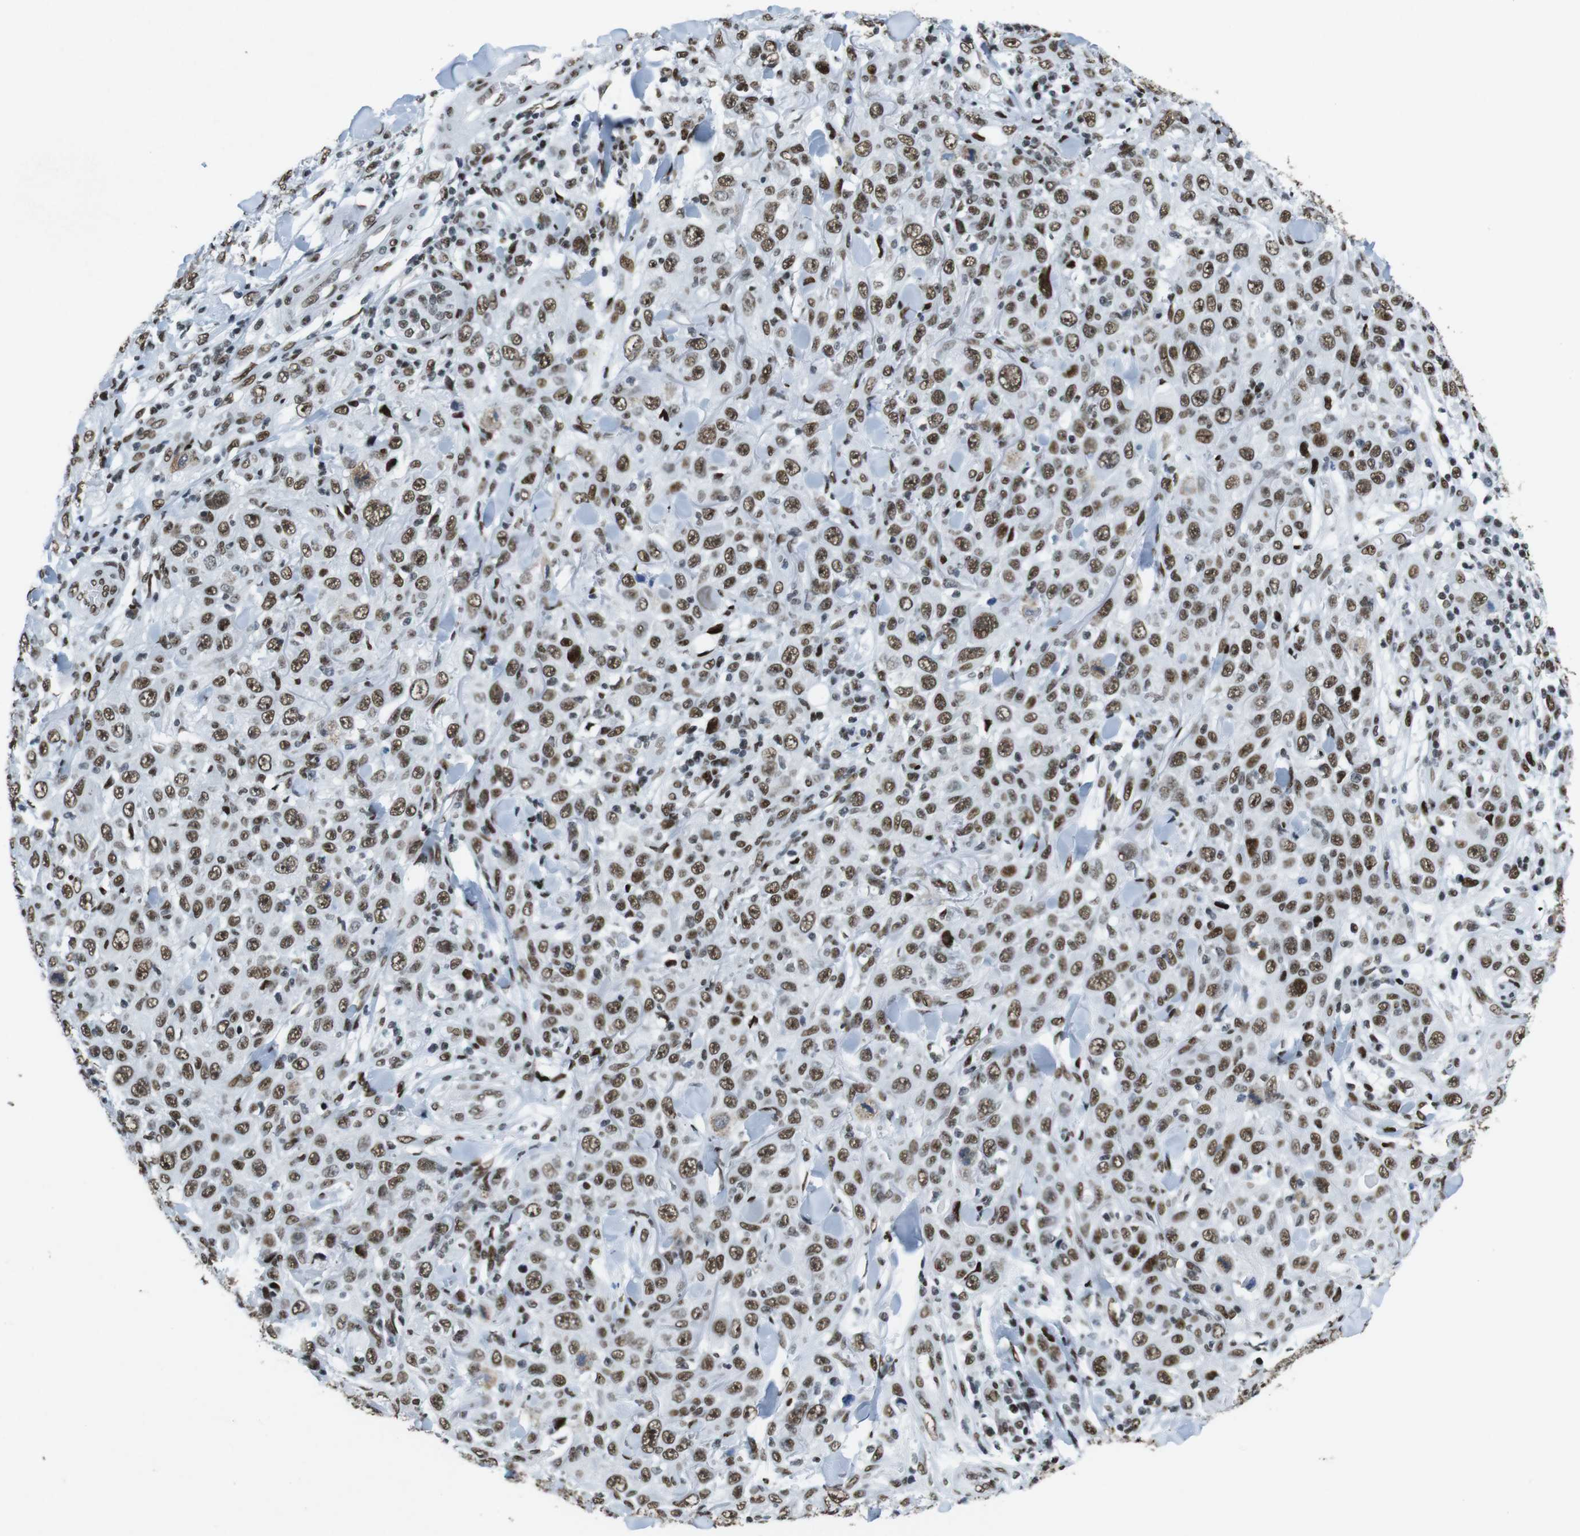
{"staining": {"intensity": "moderate", "quantity": ">75%", "location": "nuclear"}, "tissue": "skin cancer", "cell_type": "Tumor cells", "image_type": "cancer", "snomed": [{"axis": "morphology", "description": "Squamous cell carcinoma, NOS"}, {"axis": "topography", "description": "Skin"}], "caption": "This histopathology image demonstrates IHC staining of human skin squamous cell carcinoma, with medium moderate nuclear staining in about >75% of tumor cells.", "gene": "CITED2", "patient": {"sex": "female", "age": 88}}